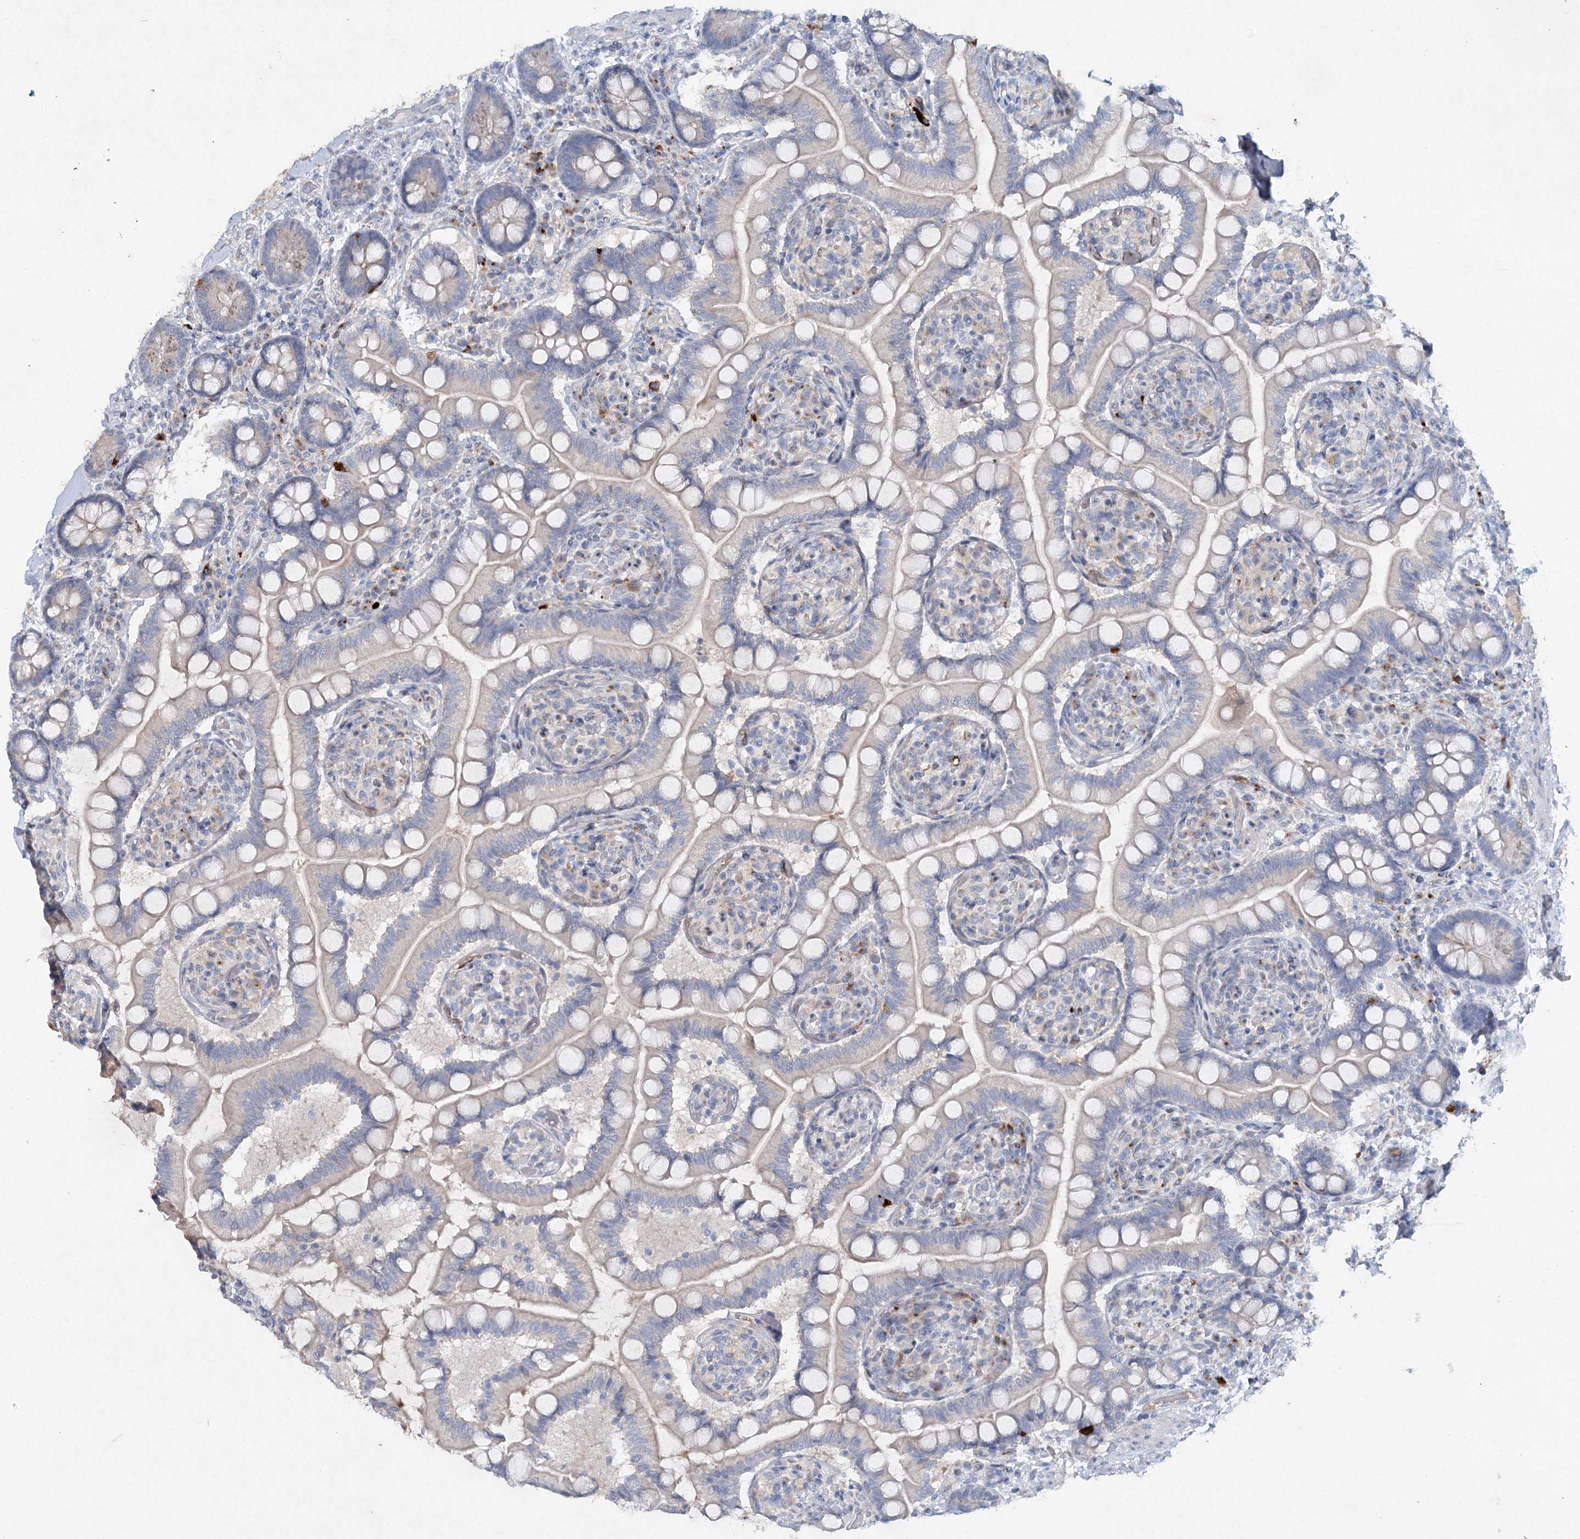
{"staining": {"intensity": "weak", "quantity": "25%-75%", "location": "cytoplasmic/membranous"}, "tissue": "small intestine", "cell_type": "Glandular cells", "image_type": "normal", "snomed": [{"axis": "morphology", "description": "Normal tissue, NOS"}, {"axis": "topography", "description": "Small intestine"}], "caption": "Small intestine stained with immunohistochemistry reveals weak cytoplasmic/membranous staining in about 25%-75% of glandular cells.", "gene": "RFX6", "patient": {"sex": "female", "age": 64}}